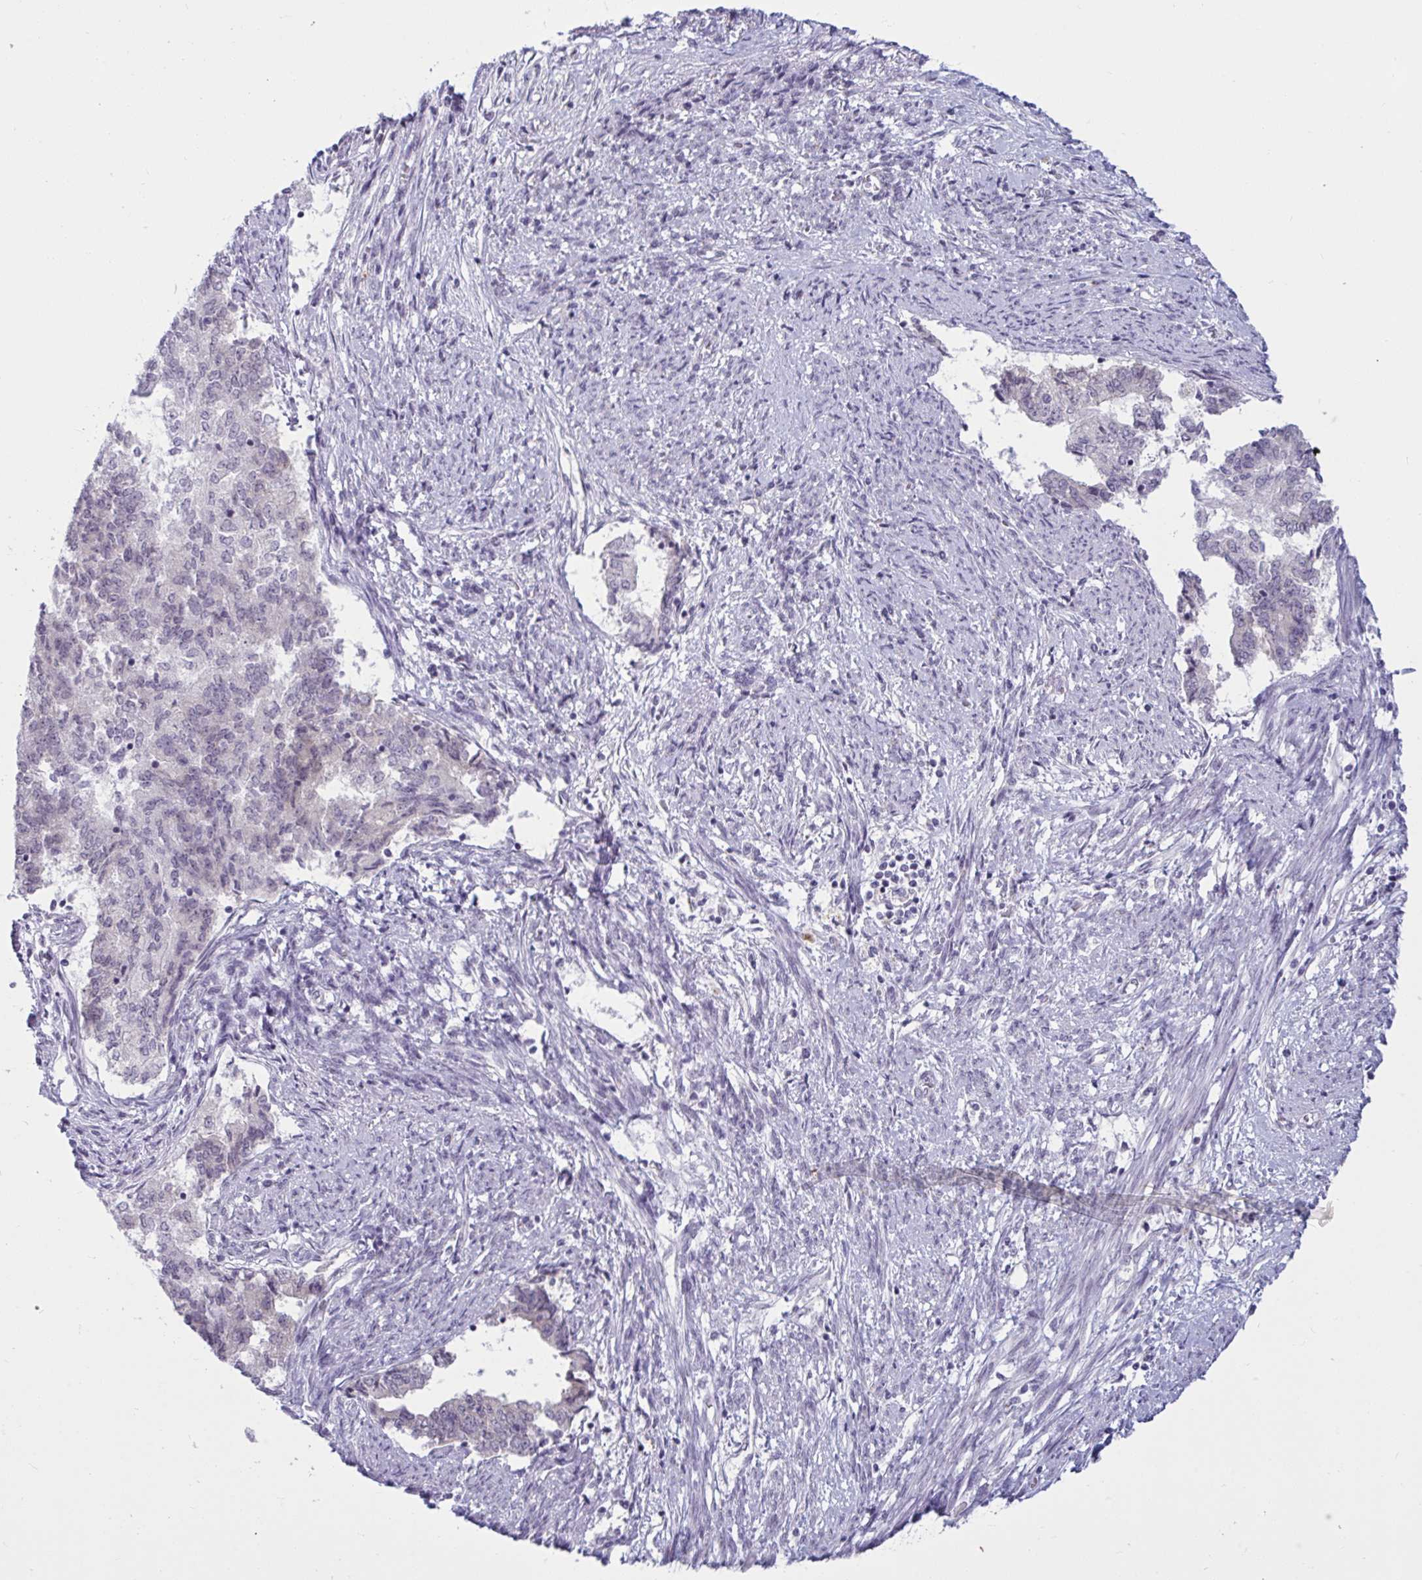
{"staining": {"intensity": "negative", "quantity": "none", "location": "none"}, "tissue": "endometrial cancer", "cell_type": "Tumor cells", "image_type": "cancer", "snomed": [{"axis": "morphology", "description": "Adenocarcinoma, NOS"}, {"axis": "topography", "description": "Endometrium"}], "caption": "Micrograph shows no significant protein expression in tumor cells of endometrial cancer (adenocarcinoma).", "gene": "TBC1D4", "patient": {"sex": "female", "age": 65}}